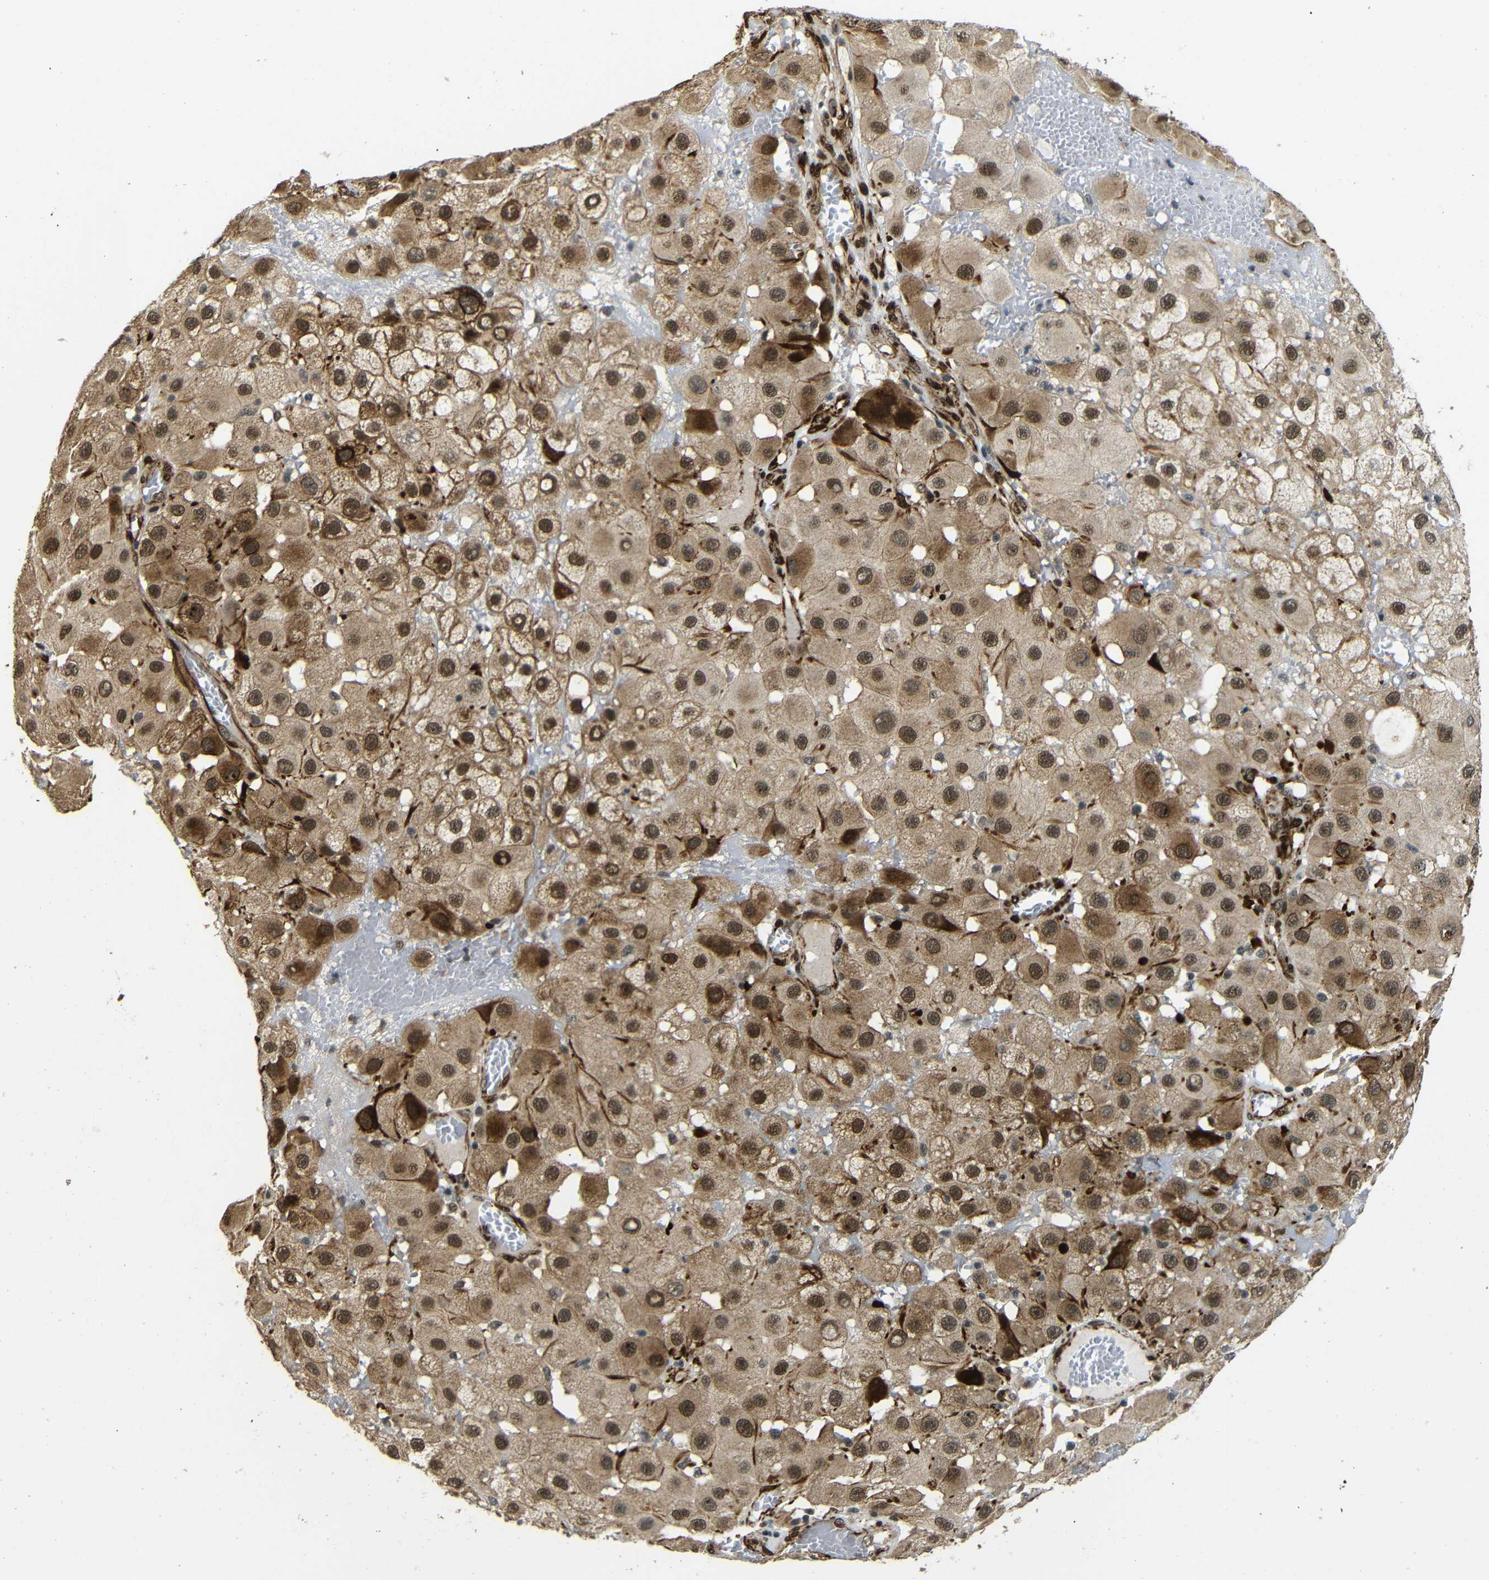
{"staining": {"intensity": "moderate", "quantity": ">75%", "location": "cytoplasmic/membranous,nuclear"}, "tissue": "melanoma", "cell_type": "Tumor cells", "image_type": "cancer", "snomed": [{"axis": "morphology", "description": "Malignant melanoma, NOS"}, {"axis": "topography", "description": "Skin"}], "caption": "Immunohistochemical staining of human melanoma reveals medium levels of moderate cytoplasmic/membranous and nuclear staining in about >75% of tumor cells.", "gene": "TBX2", "patient": {"sex": "female", "age": 81}}